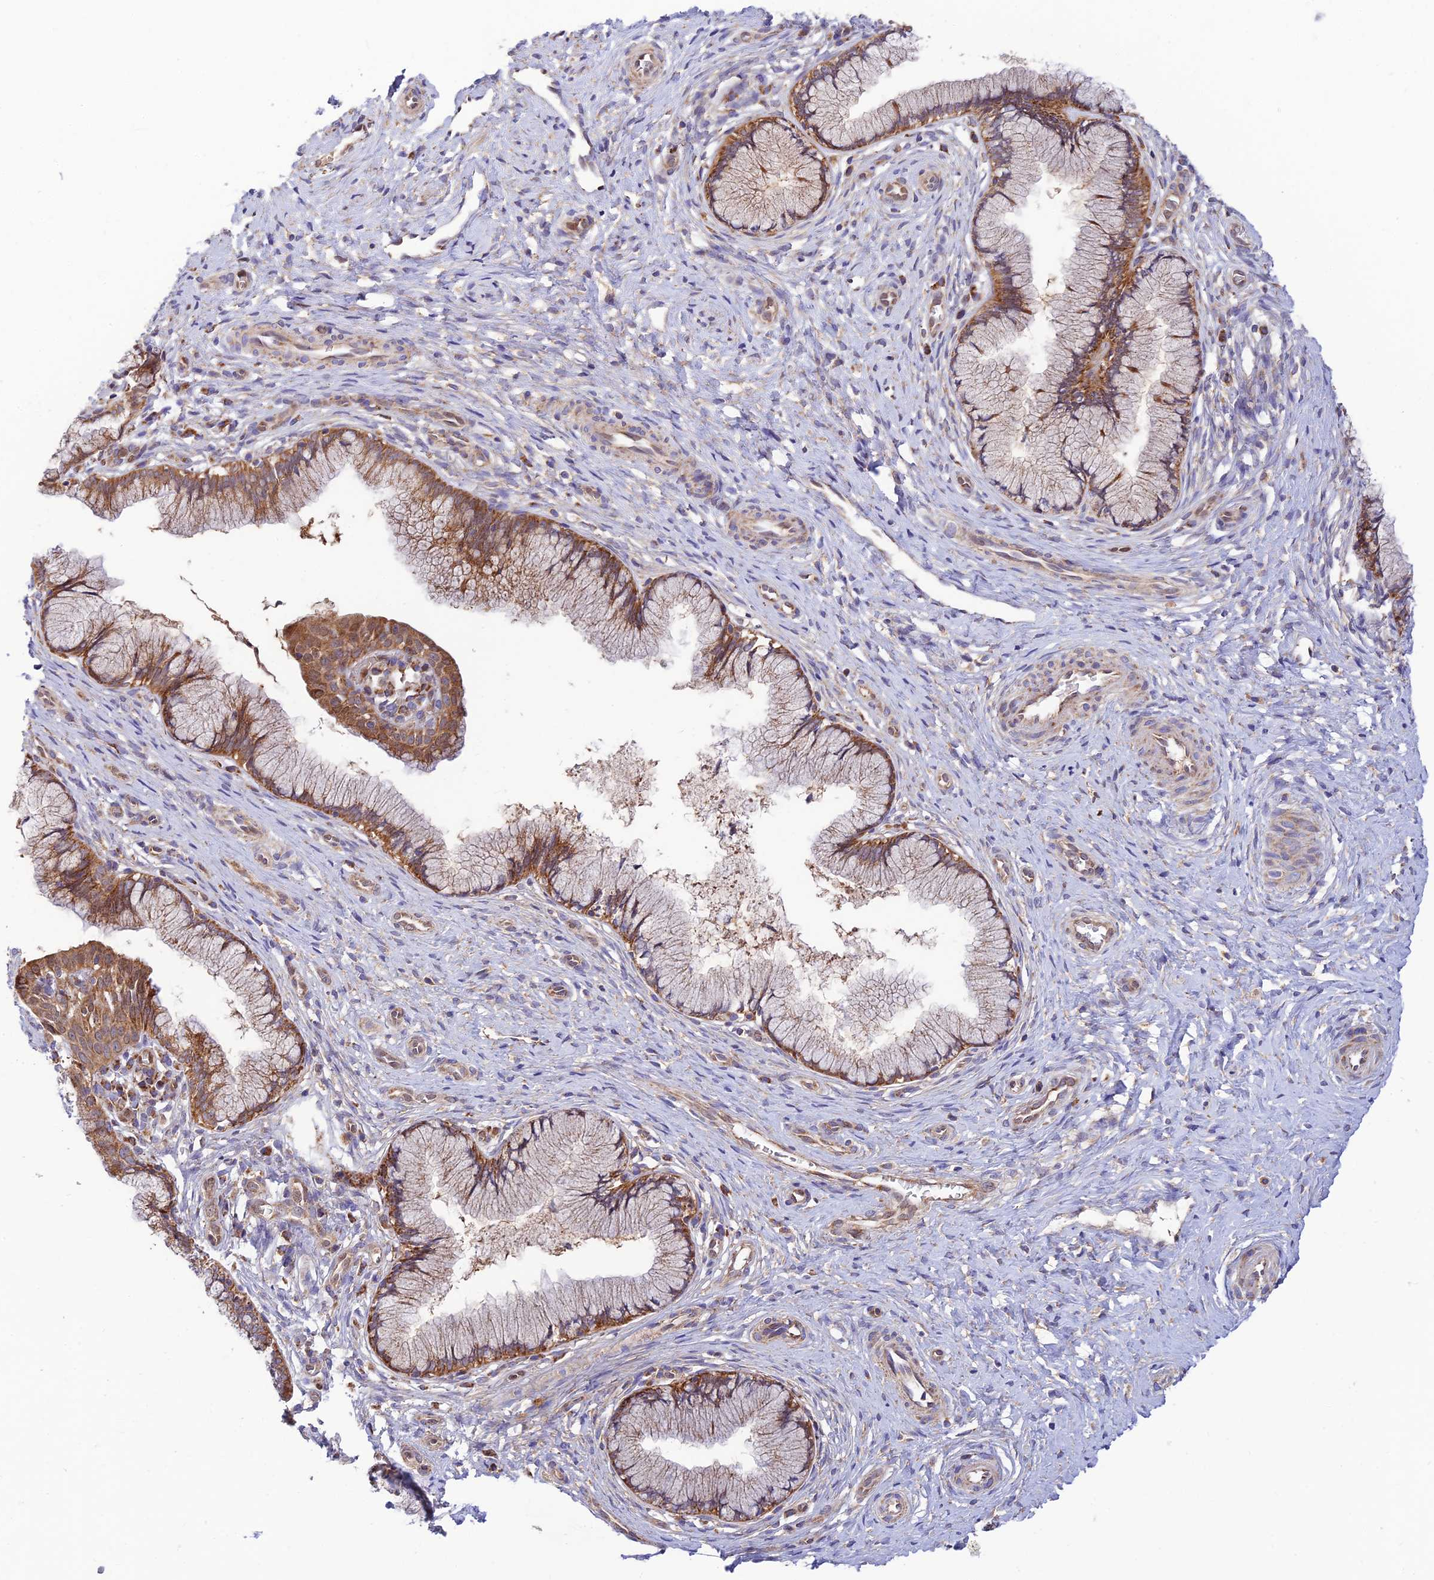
{"staining": {"intensity": "moderate", "quantity": ">75%", "location": "cytoplasmic/membranous"}, "tissue": "cervix", "cell_type": "Glandular cells", "image_type": "normal", "snomed": [{"axis": "morphology", "description": "Normal tissue, NOS"}, {"axis": "topography", "description": "Cervix"}], "caption": "A high-resolution micrograph shows IHC staining of unremarkable cervix, which exhibits moderate cytoplasmic/membranous staining in approximately >75% of glandular cells.", "gene": "PODNL1", "patient": {"sex": "female", "age": 36}}